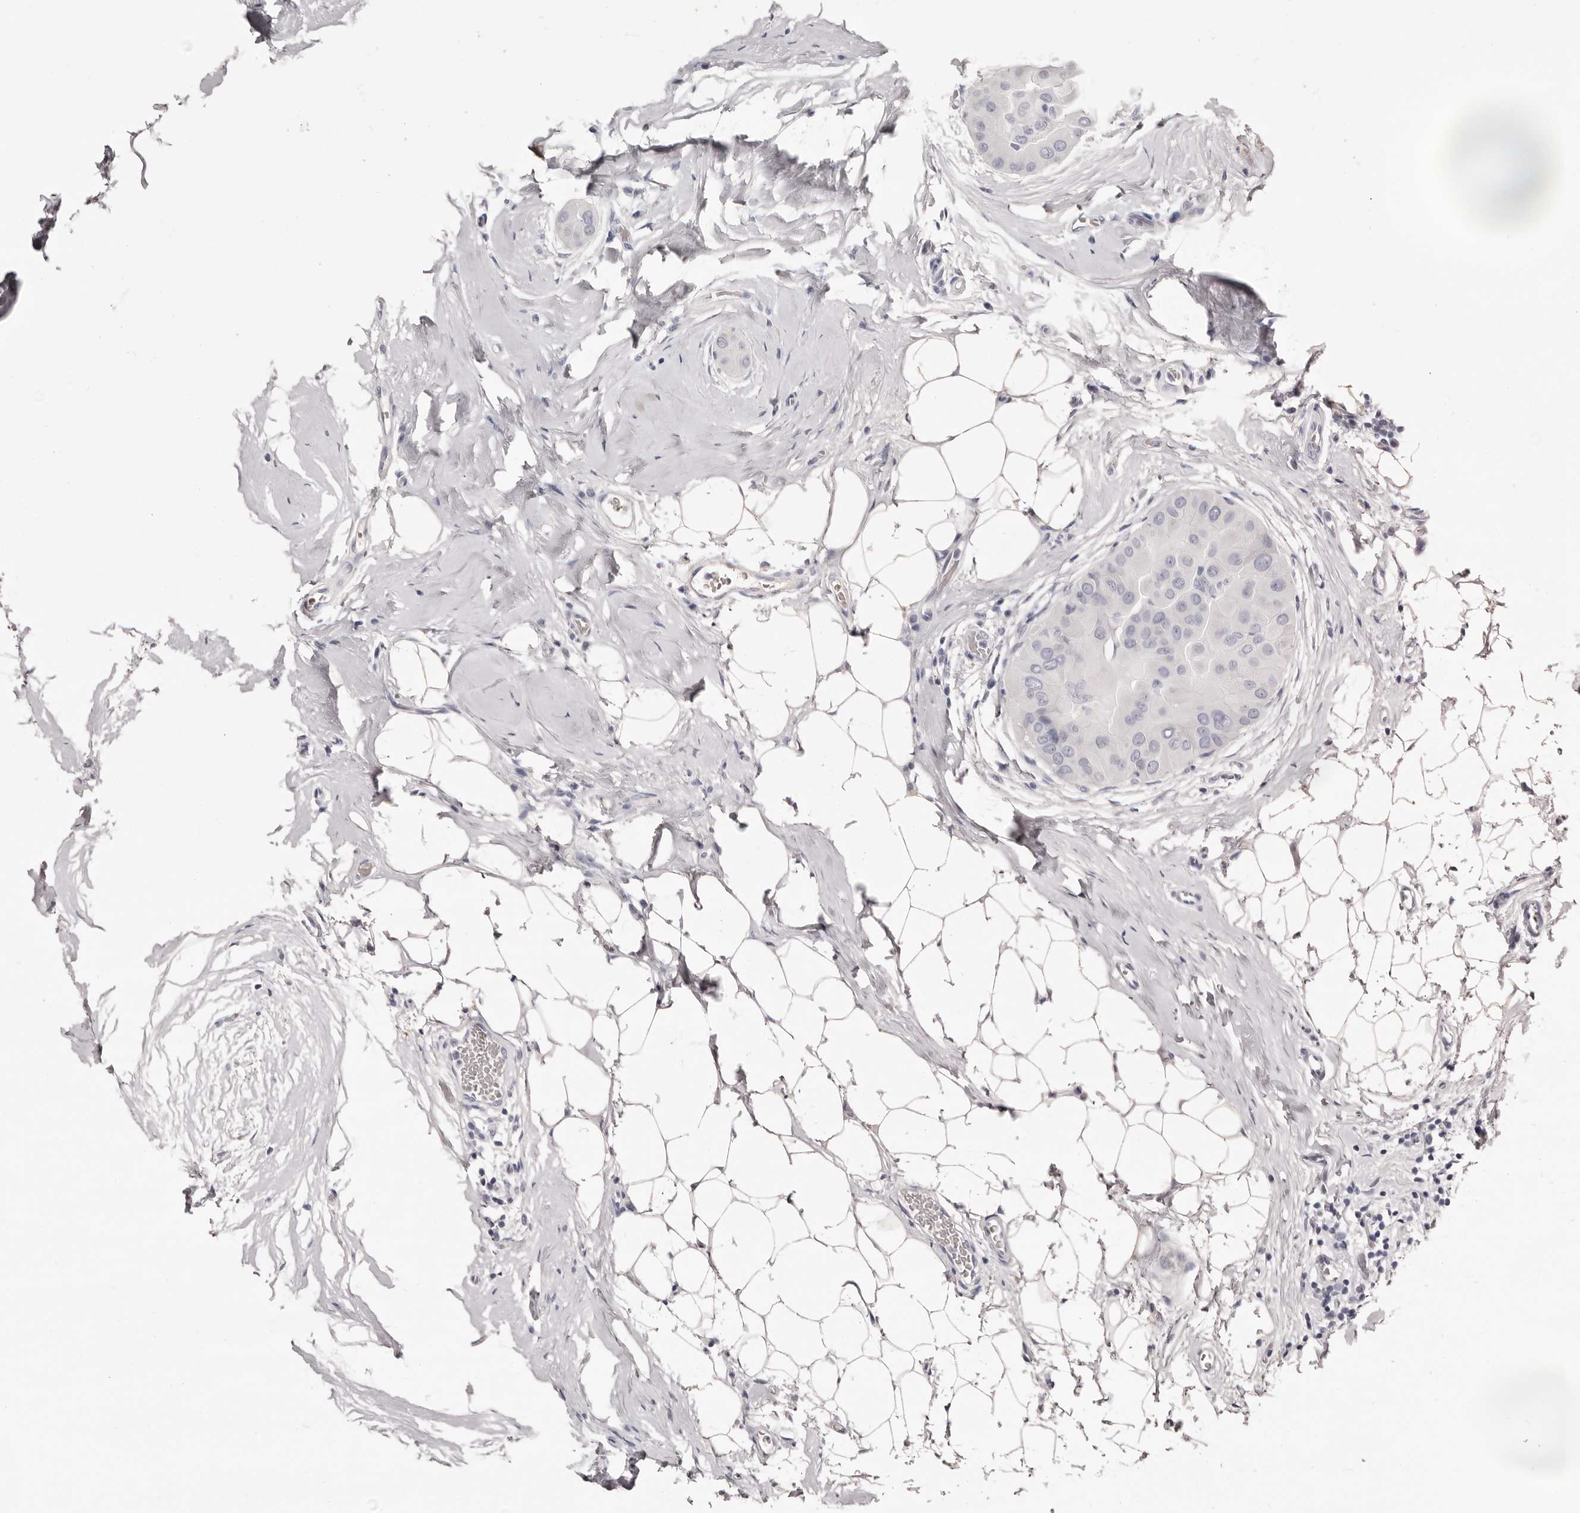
{"staining": {"intensity": "negative", "quantity": "none", "location": "none"}, "tissue": "thyroid cancer", "cell_type": "Tumor cells", "image_type": "cancer", "snomed": [{"axis": "morphology", "description": "Papillary adenocarcinoma, NOS"}, {"axis": "topography", "description": "Thyroid gland"}], "caption": "Tumor cells are negative for brown protein staining in thyroid cancer. Nuclei are stained in blue.", "gene": "LPO", "patient": {"sex": "male", "age": 33}}